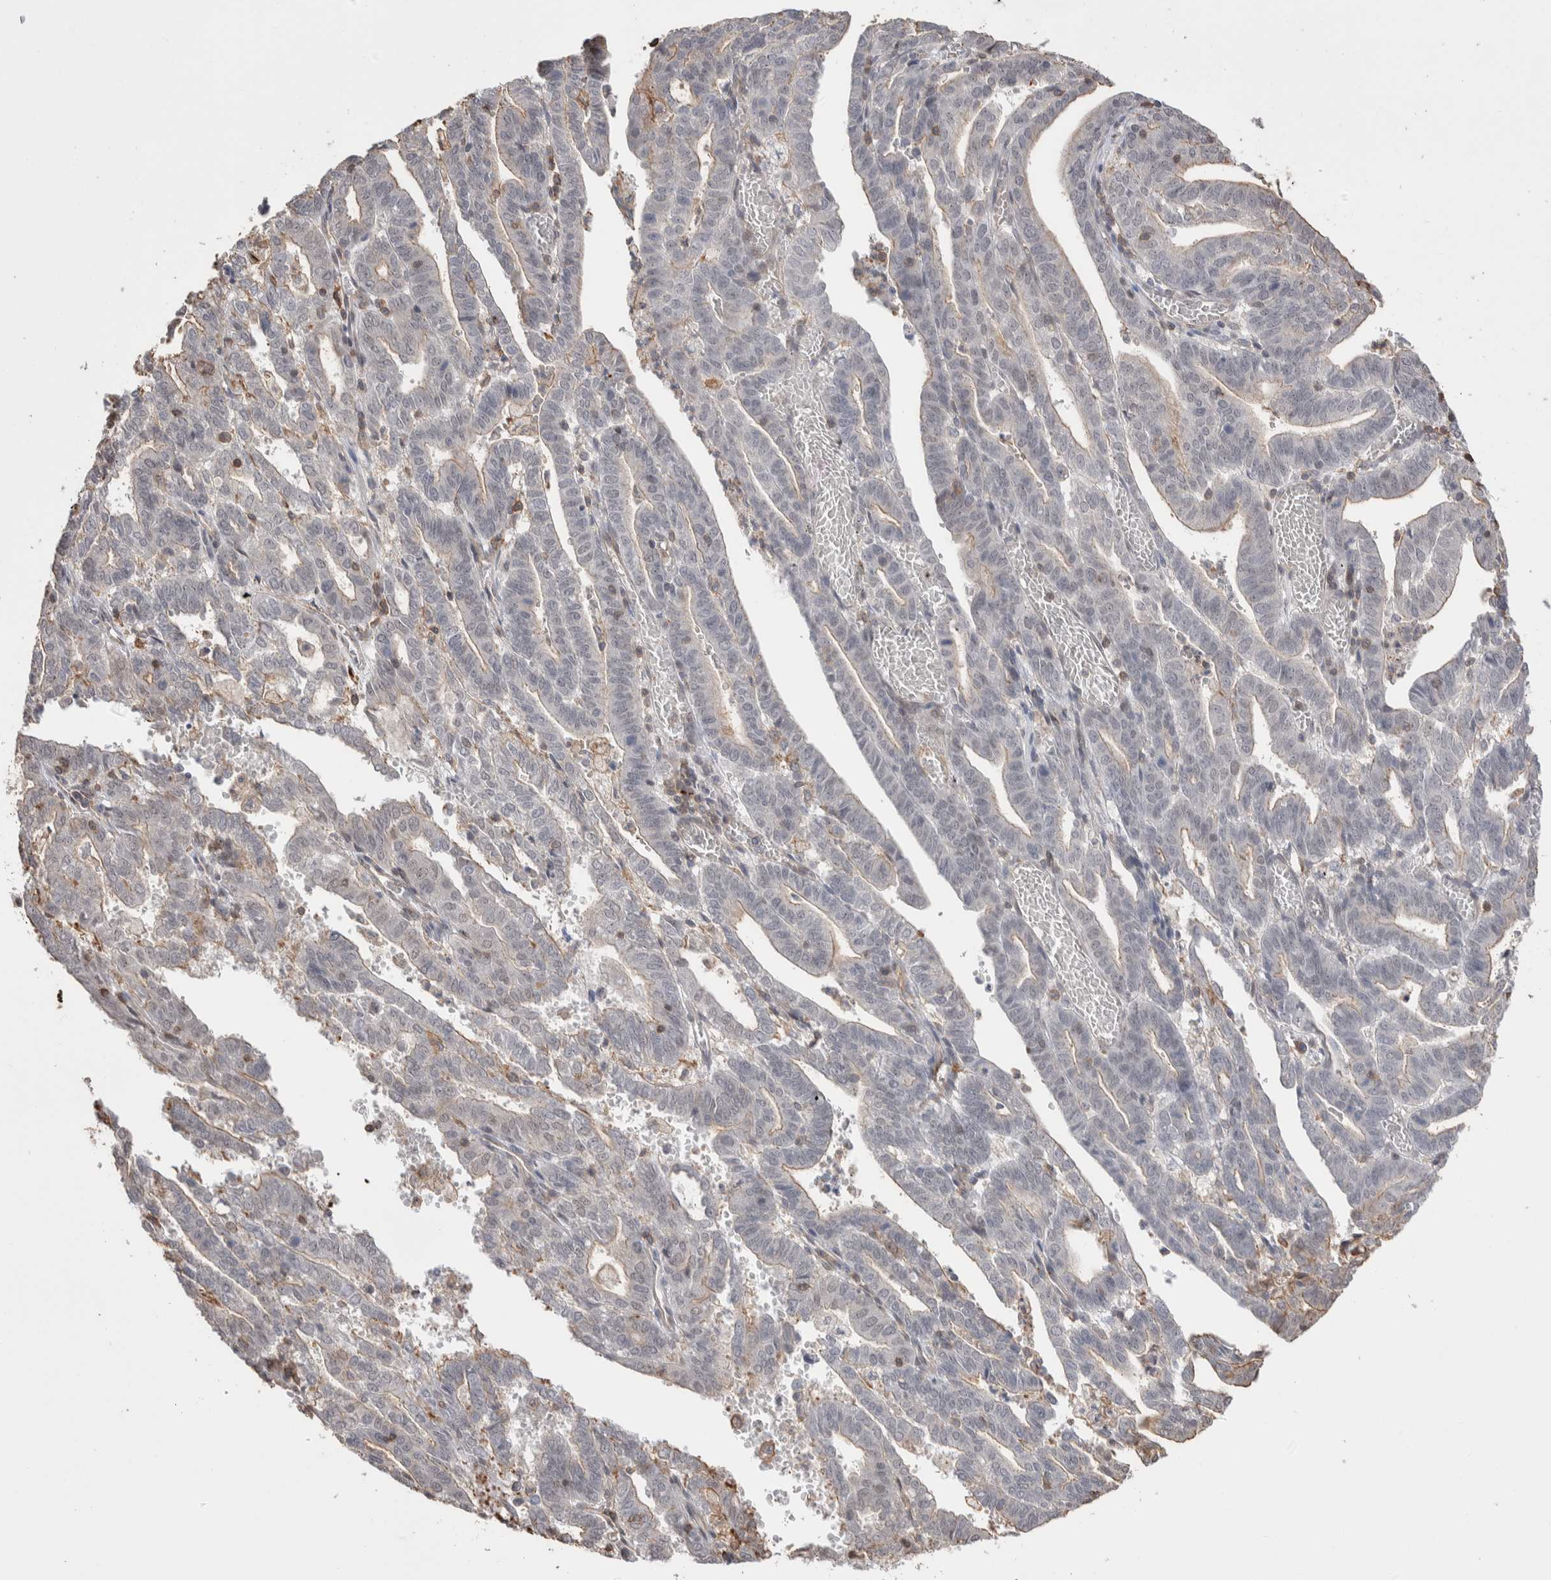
{"staining": {"intensity": "weak", "quantity": "<25%", "location": "cytoplasmic/membranous"}, "tissue": "endometrial cancer", "cell_type": "Tumor cells", "image_type": "cancer", "snomed": [{"axis": "morphology", "description": "Adenocarcinoma, NOS"}, {"axis": "topography", "description": "Uterus"}], "caption": "IHC image of human endometrial cancer (adenocarcinoma) stained for a protein (brown), which exhibits no staining in tumor cells. Brightfield microscopy of immunohistochemistry stained with DAB (brown) and hematoxylin (blue), captured at high magnification.", "gene": "ZNF704", "patient": {"sex": "female", "age": 83}}